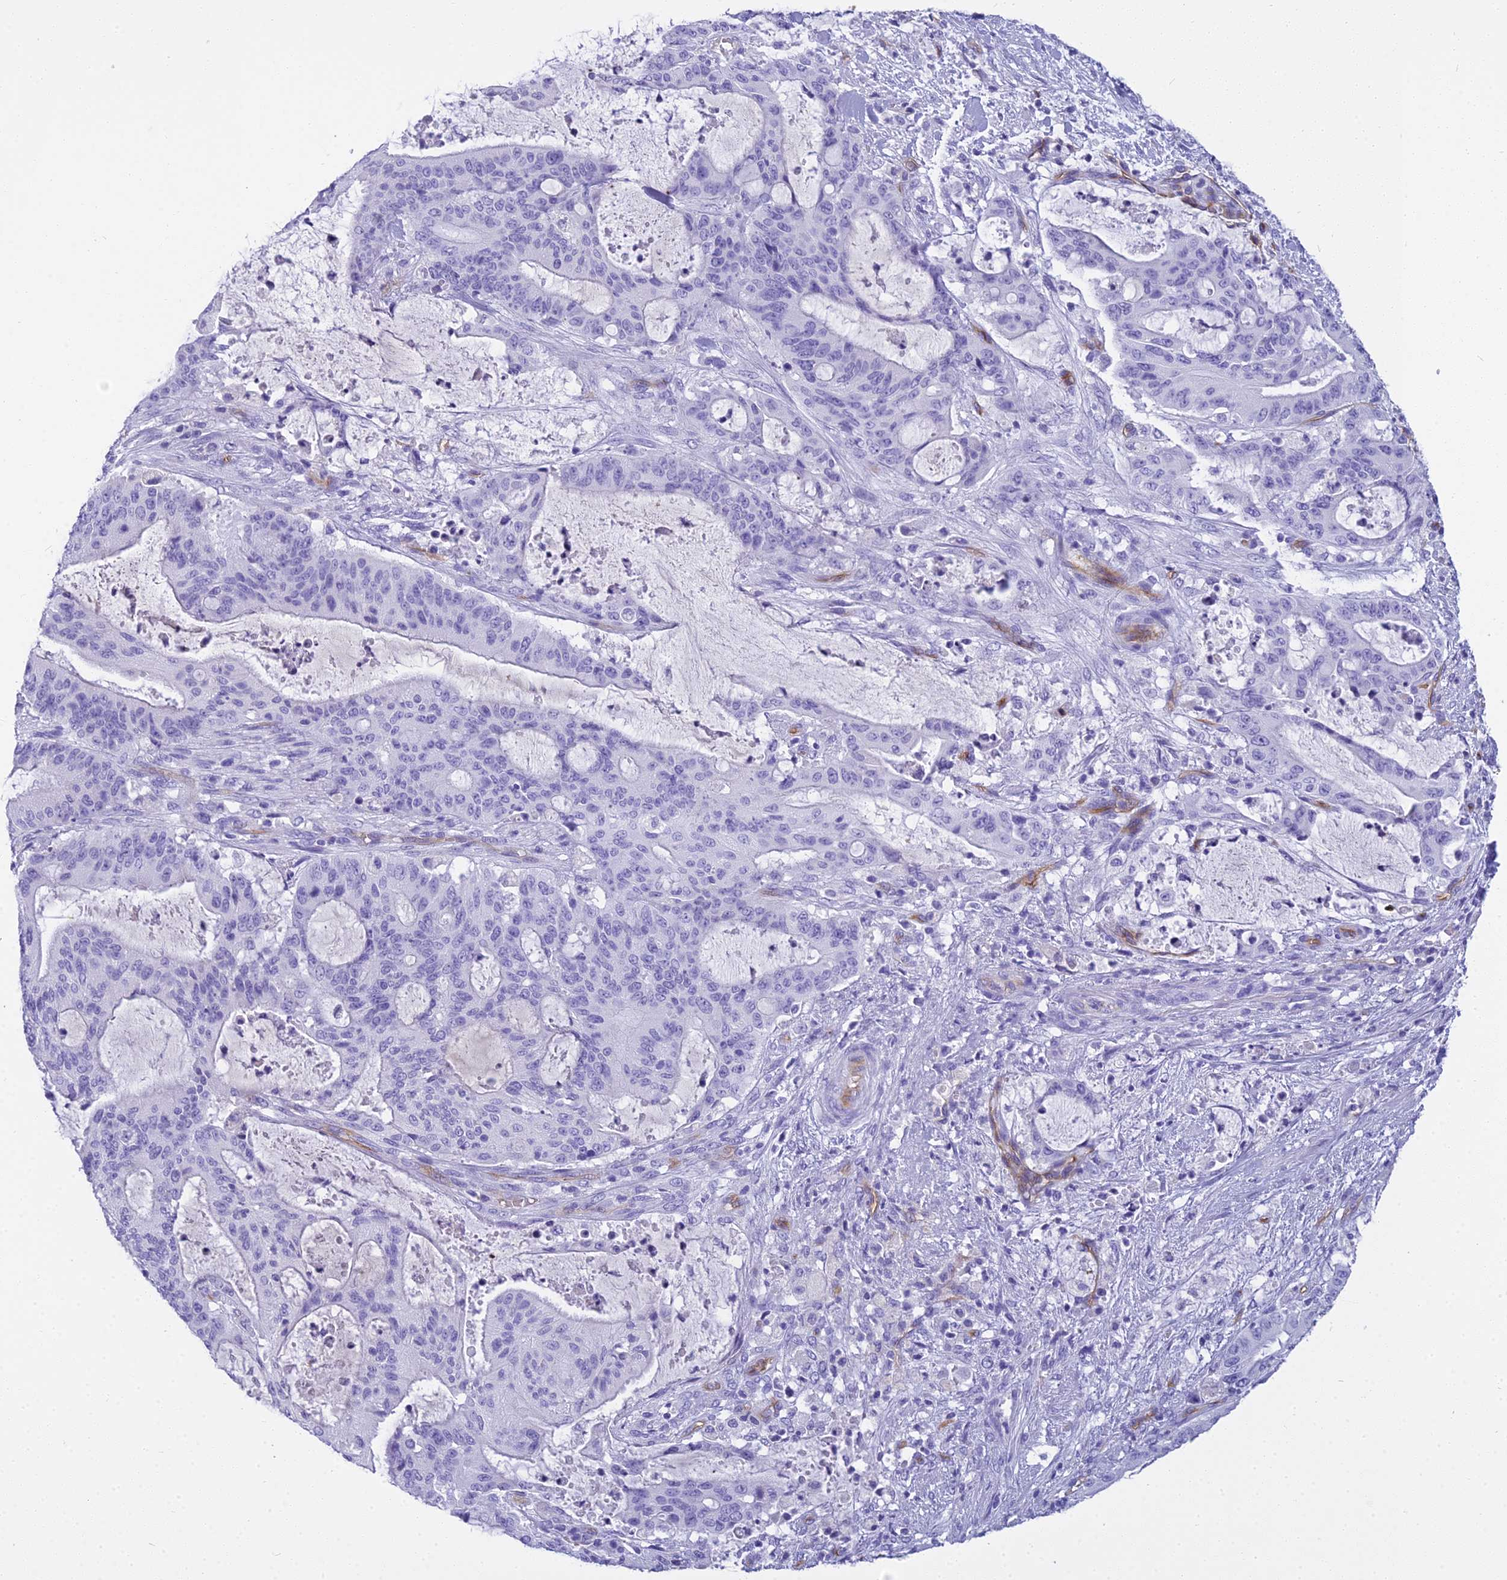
{"staining": {"intensity": "negative", "quantity": "none", "location": "none"}, "tissue": "liver cancer", "cell_type": "Tumor cells", "image_type": "cancer", "snomed": [{"axis": "morphology", "description": "Normal tissue, NOS"}, {"axis": "morphology", "description": "Cholangiocarcinoma"}, {"axis": "topography", "description": "Liver"}, {"axis": "topography", "description": "Peripheral nerve tissue"}], "caption": "Tumor cells are negative for protein expression in human liver cholangiocarcinoma.", "gene": "NINJ1", "patient": {"sex": "female", "age": 73}}